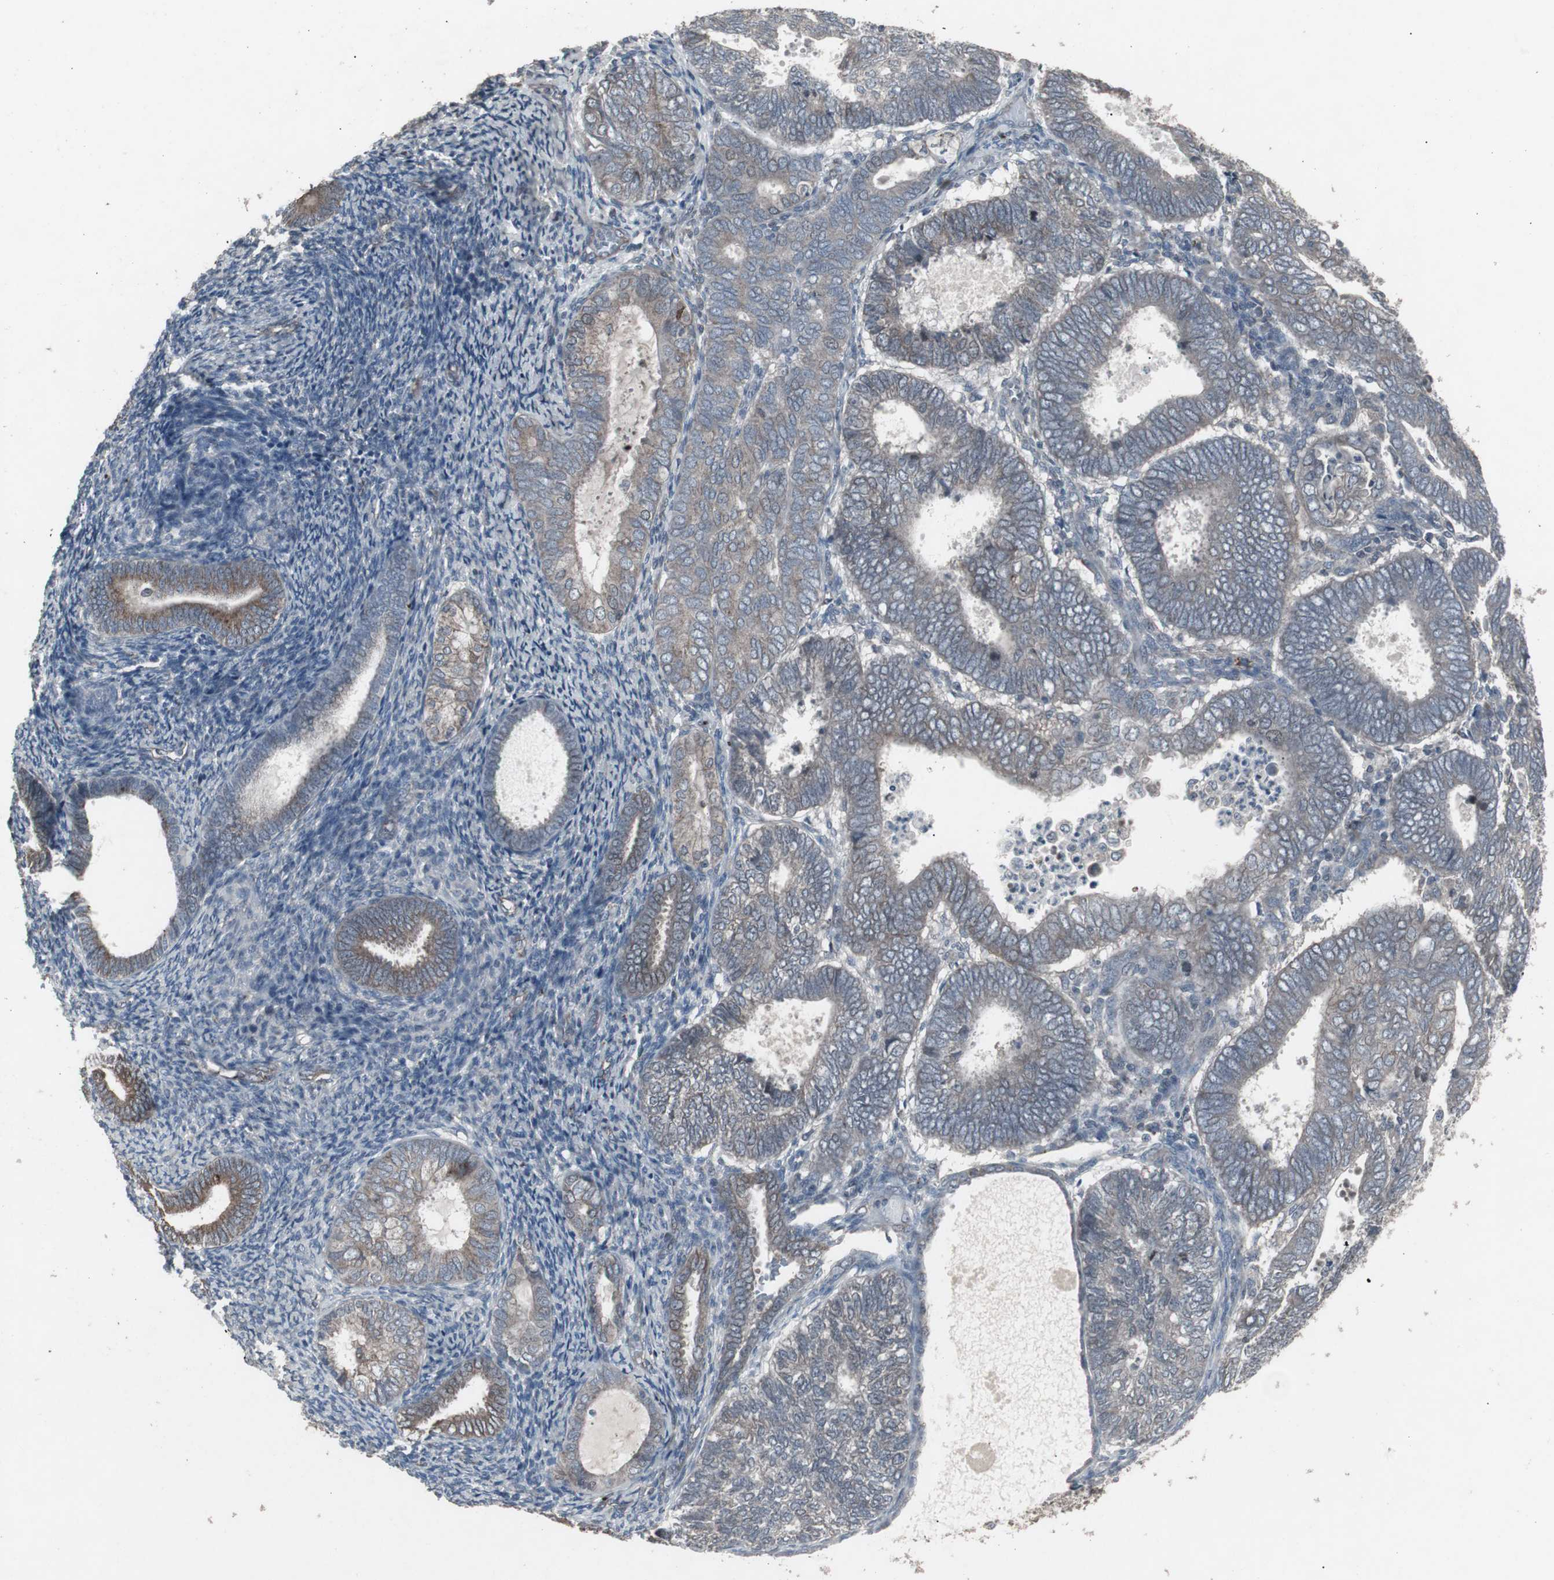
{"staining": {"intensity": "moderate", "quantity": ">75%", "location": "cytoplasmic/membranous"}, "tissue": "endometrial cancer", "cell_type": "Tumor cells", "image_type": "cancer", "snomed": [{"axis": "morphology", "description": "Adenocarcinoma, NOS"}, {"axis": "topography", "description": "Uterus"}], "caption": "Approximately >75% of tumor cells in endometrial cancer display moderate cytoplasmic/membranous protein staining as visualized by brown immunohistochemical staining.", "gene": "SSTR2", "patient": {"sex": "female", "age": 60}}